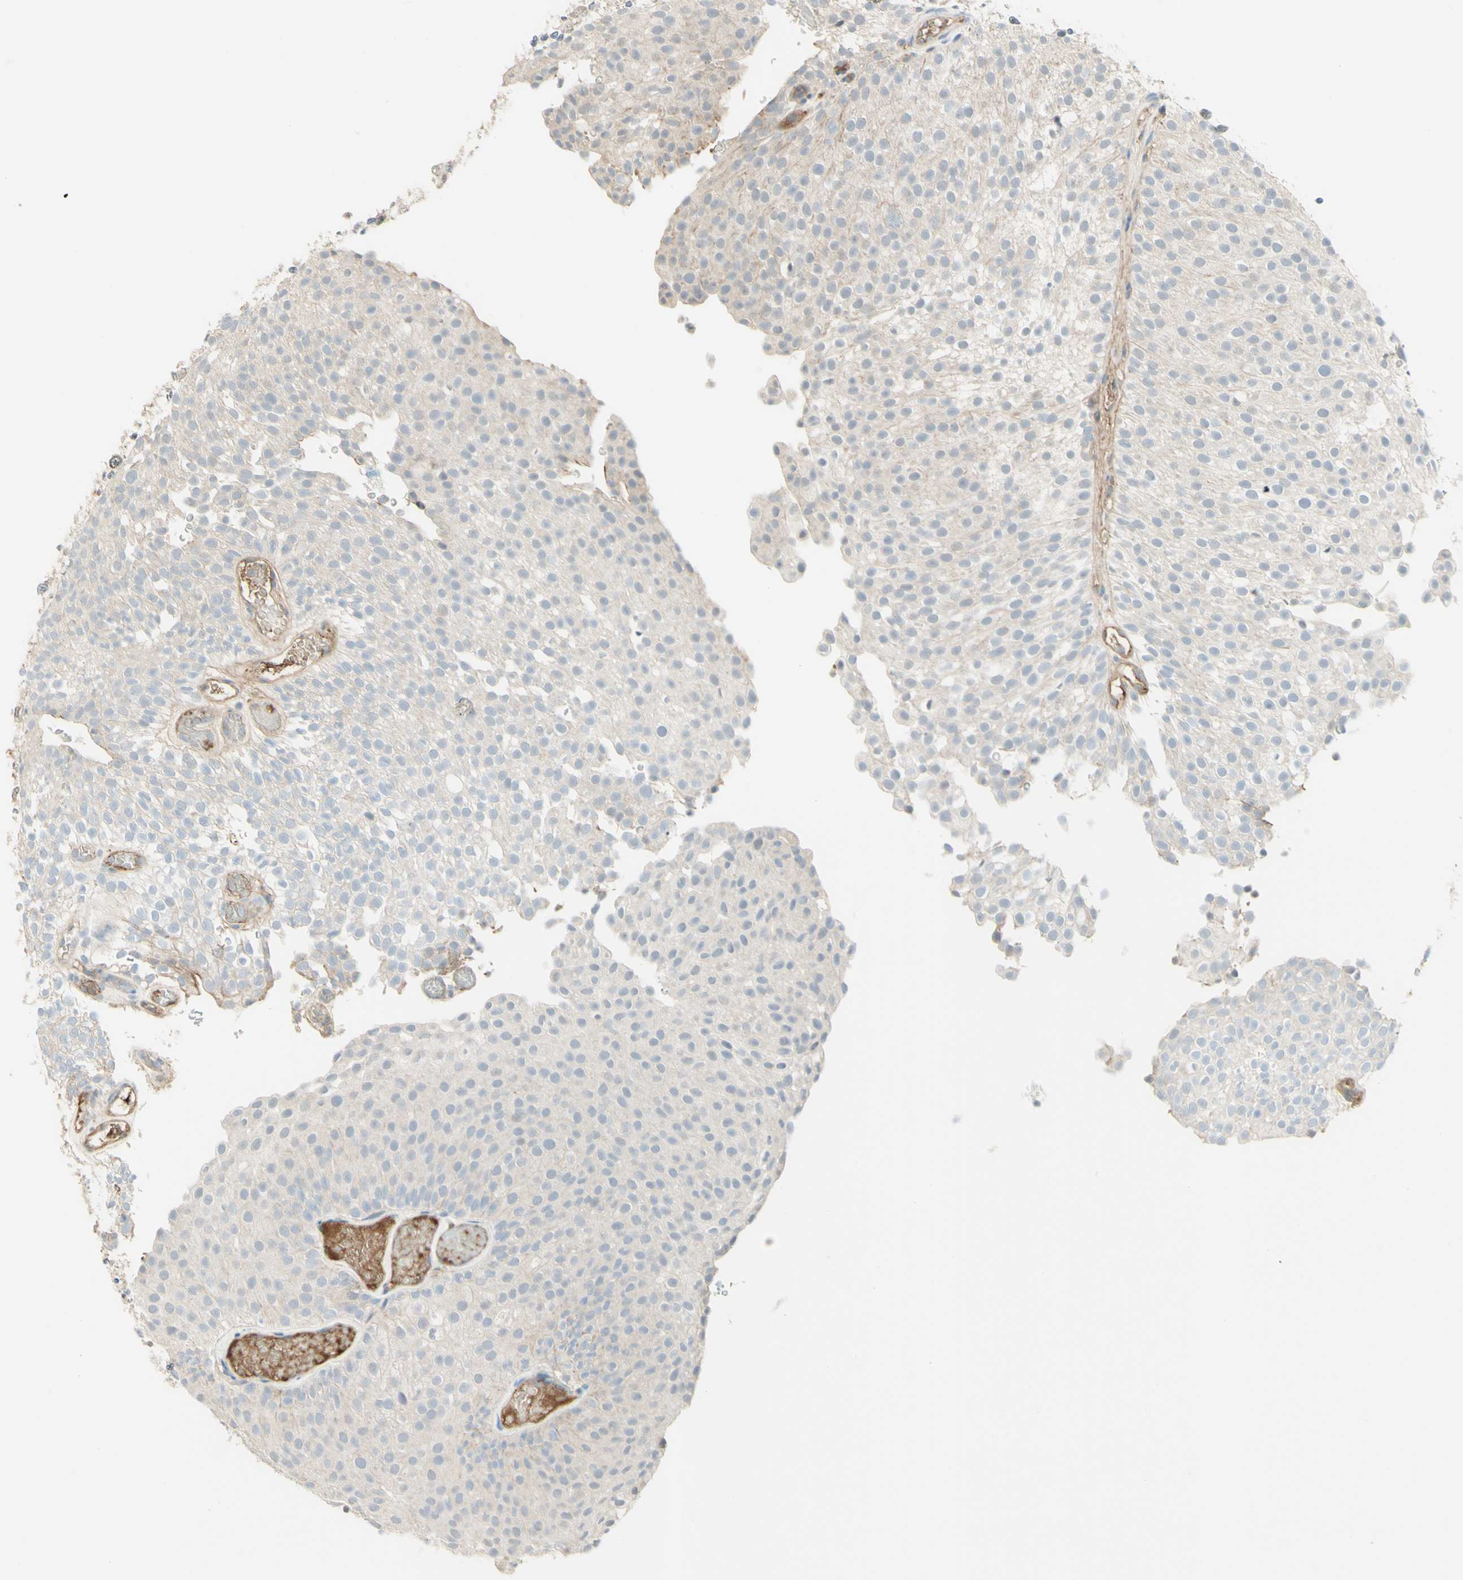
{"staining": {"intensity": "weak", "quantity": "<25%", "location": "cytoplasmic/membranous"}, "tissue": "urothelial cancer", "cell_type": "Tumor cells", "image_type": "cancer", "snomed": [{"axis": "morphology", "description": "Urothelial carcinoma, Low grade"}, {"axis": "topography", "description": "Urinary bladder"}], "caption": "DAB immunohistochemical staining of human urothelial carcinoma (low-grade) displays no significant positivity in tumor cells.", "gene": "ANGPT2", "patient": {"sex": "male", "age": 78}}